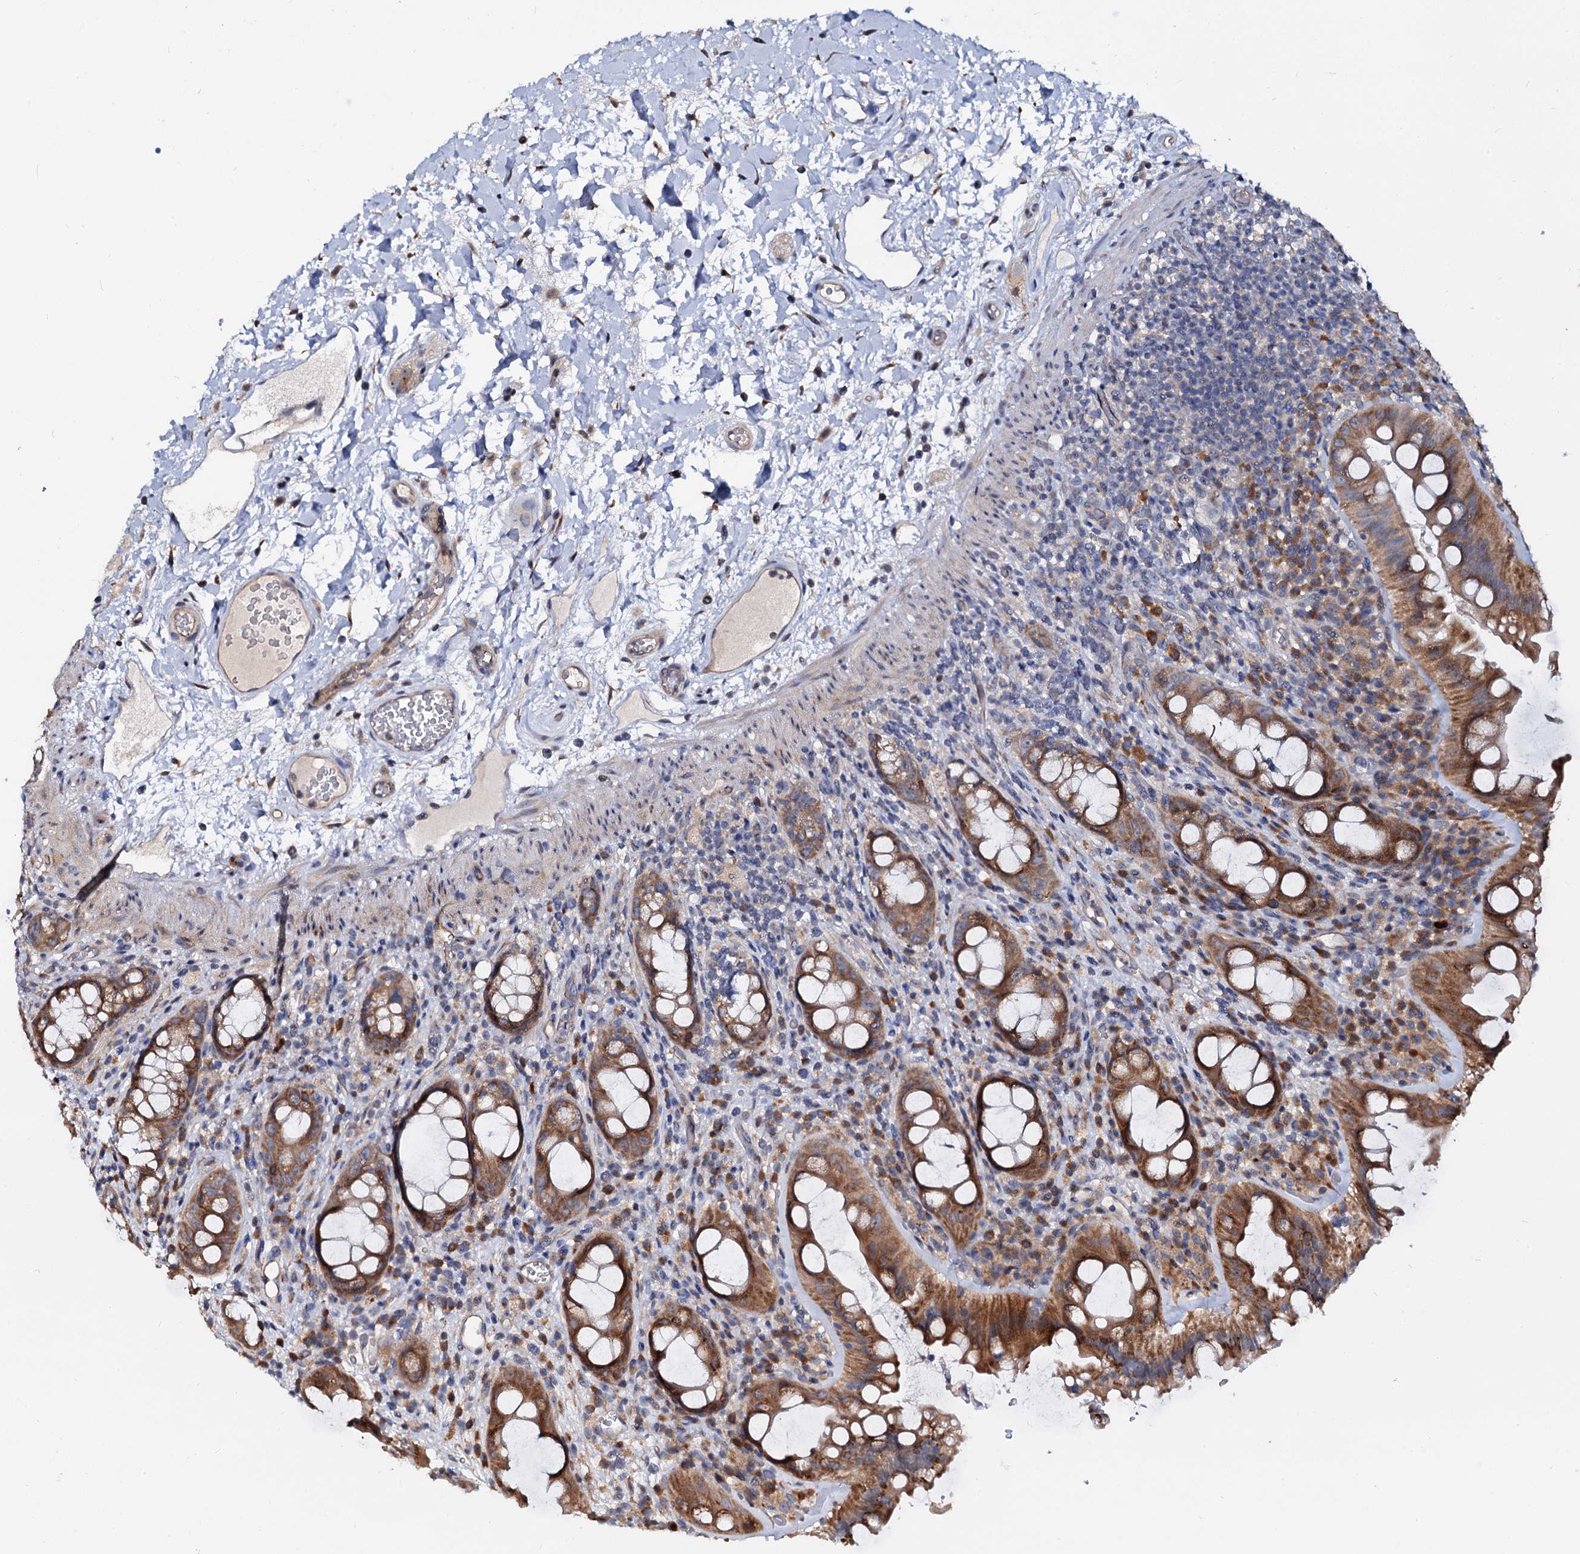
{"staining": {"intensity": "moderate", "quantity": ">75%", "location": "cytoplasmic/membranous"}, "tissue": "rectum", "cell_type": "Glandular cells", "image_type": "normal", "snomed": [{"axis": "morphology", "description": "Normal tissue, NOS"}, {"axis": "topography", "description": "Rectum"}], "caption": "This is a micrograph of immunohistochemistry (IHC) staining of benign rectum, which shows moderate staining in the cytoplasmic/membranous of glandular cells.", "gene": "WWC3", "patient": {"sex": "female", "age": 57}}